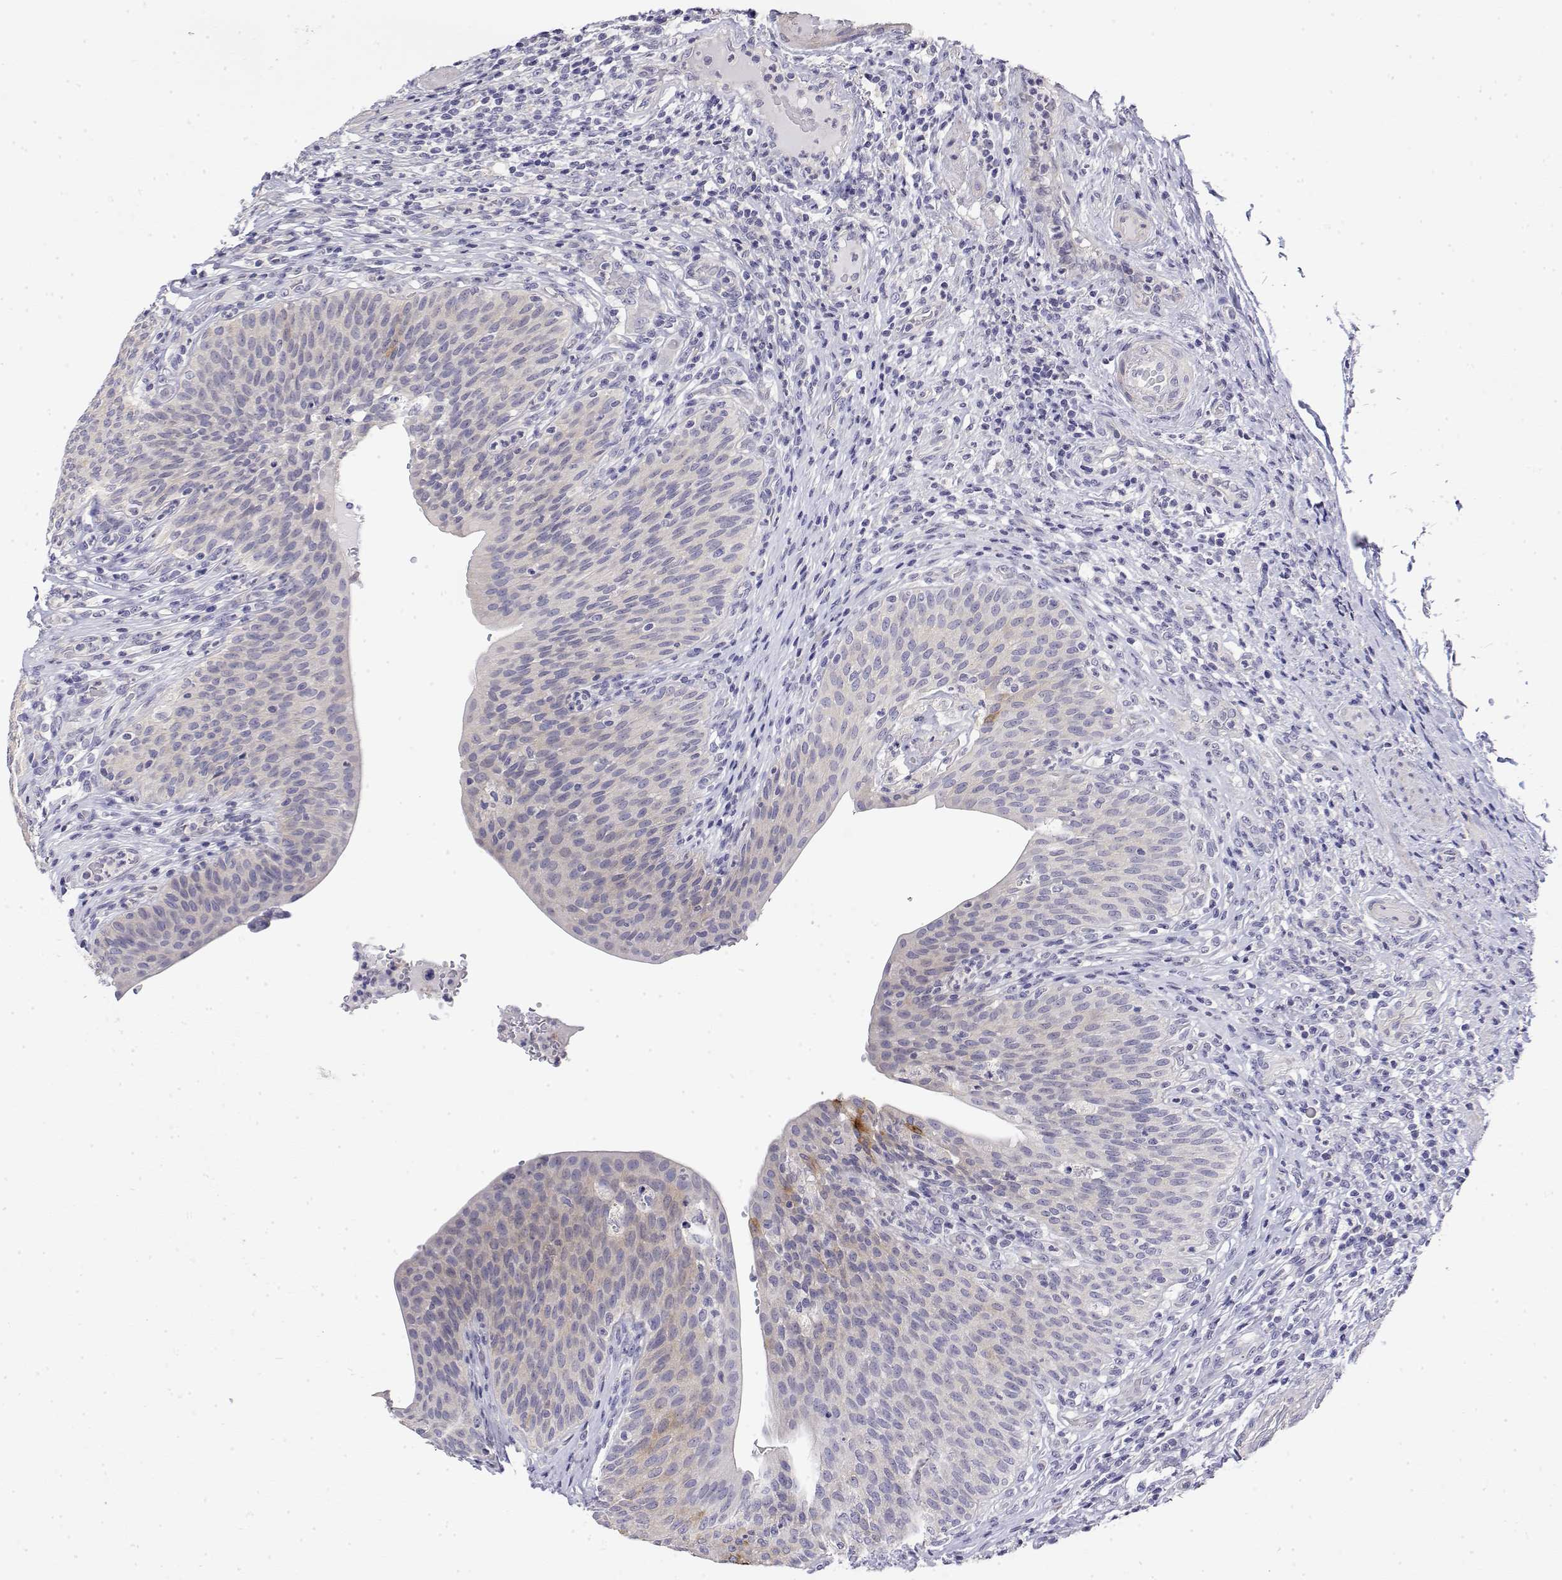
{"staining": {"intensity": "moderate", "quantity": "<25%", "location": "cytoplasmic/membranous"}, "tissue": "urinary bladder", "cell_type": "Urothelial cells", "image_type": "normal", "snomed": [{"axis": "morphology", "description": "Normal tissue, NOS"}, {"axis": "topography", "description": "Urinary bladder"}, {"axis": "topography", "description": "Peripheral nerve tissue"}], "caption": "Urinary bladder stained with DAB immunohistochemistry reveals low levels of moderate cytoplasmic/membranous staining in about <25% of urothelial cells.", "gene": "LY6D", "patient": {"sex": "male", "age": 66}}